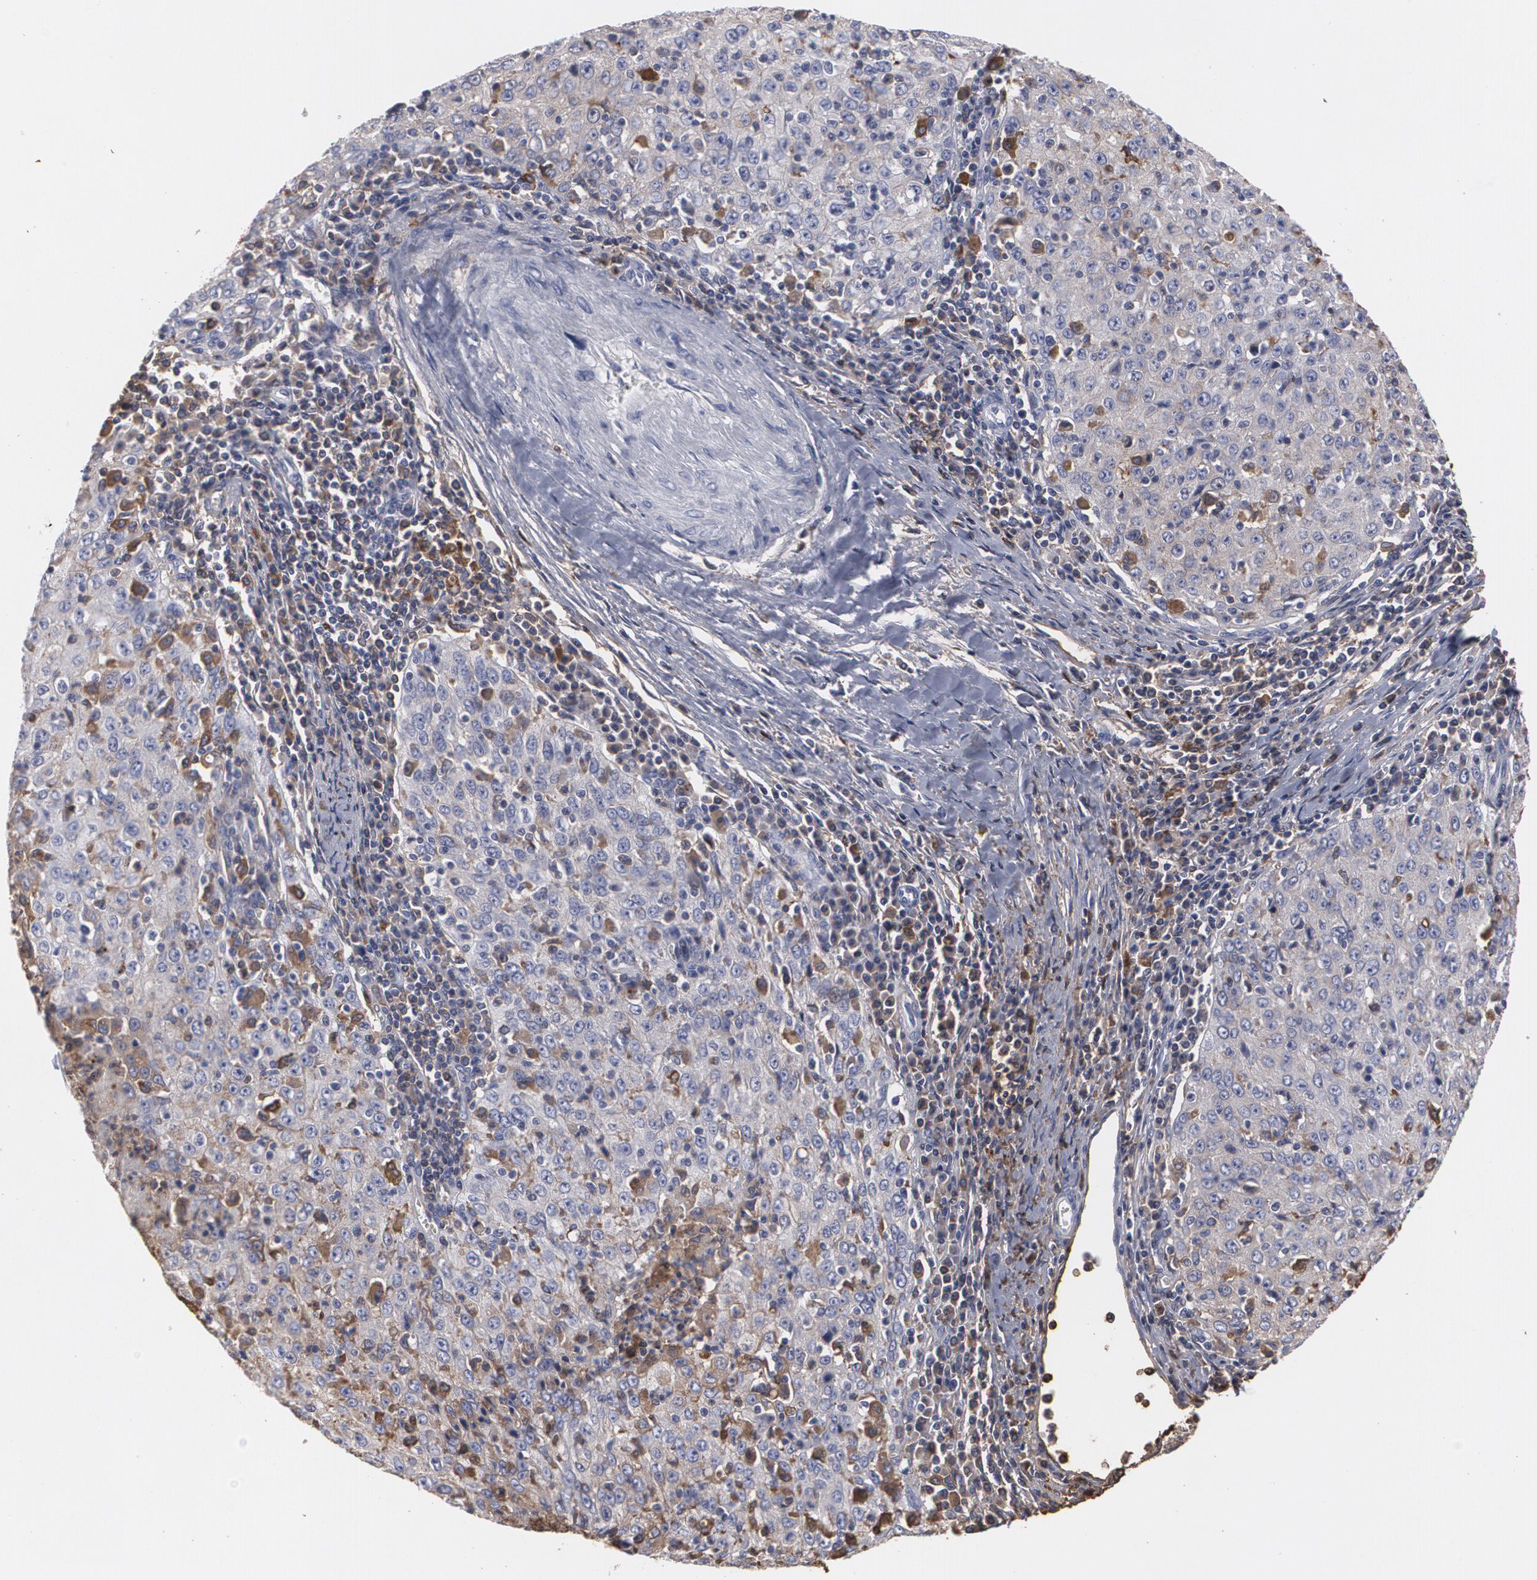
{"staining": {"intensity": "weak", "quantity": "<25%", "location": "cytoplasmic/membranous"}, "tissue": "cervical cancer", "cell_type": "Tumor cells", "image_type": "cancer", "snomed": [{"axis": "morphology", "description": "Squamous cell carcinoma, NOS"}, {"axis": "topography", "description": "Cervix"}], "caption": "Human squamous cell carcinoma (cervical) stained for a protein using immunohistochemistry demonstrates no staining in tumor cells.", "gene": "ODC1", "patient": {"sex": "female", "age": 27}}